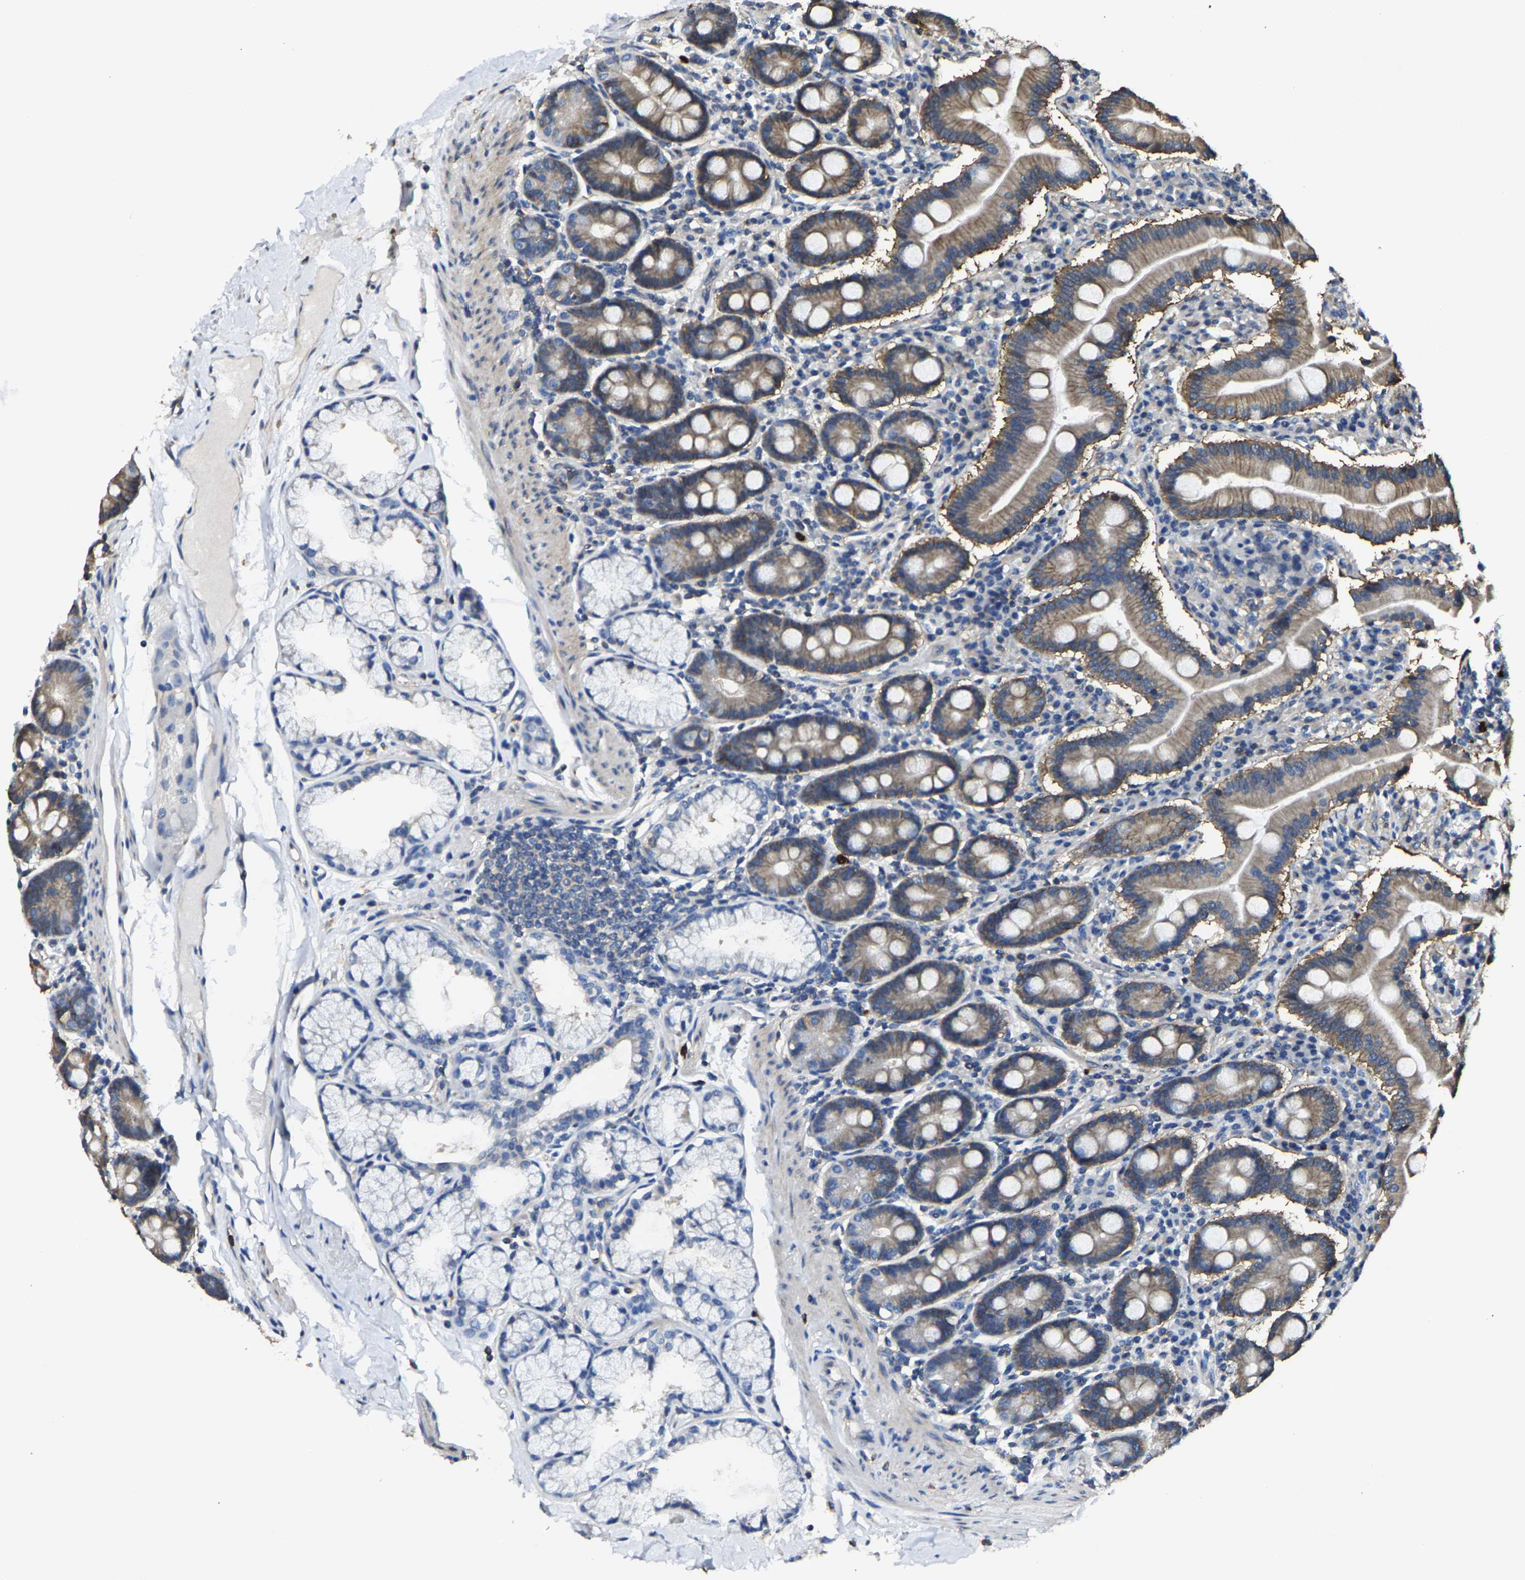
{"staining": {"intensity": "weak", "quantity": "25%-75%", "location": "cytoplasmic/membranous"}, "tissue": "duodenum", "cell_type": "Glandular cells", "image_type": "normal", "snomed": [{"axis": "morphology", "description": "Normal tissue, NOS"}, {"axis": "topography", "description": "Duodenum"}], "caption": "The immunohistochemical stain highlights weak cytoplasmic/membranous expression in glandular cells of benign duodenum.", "gene": "TRAF6", "patient": {"sex": "male", "age": 50}}